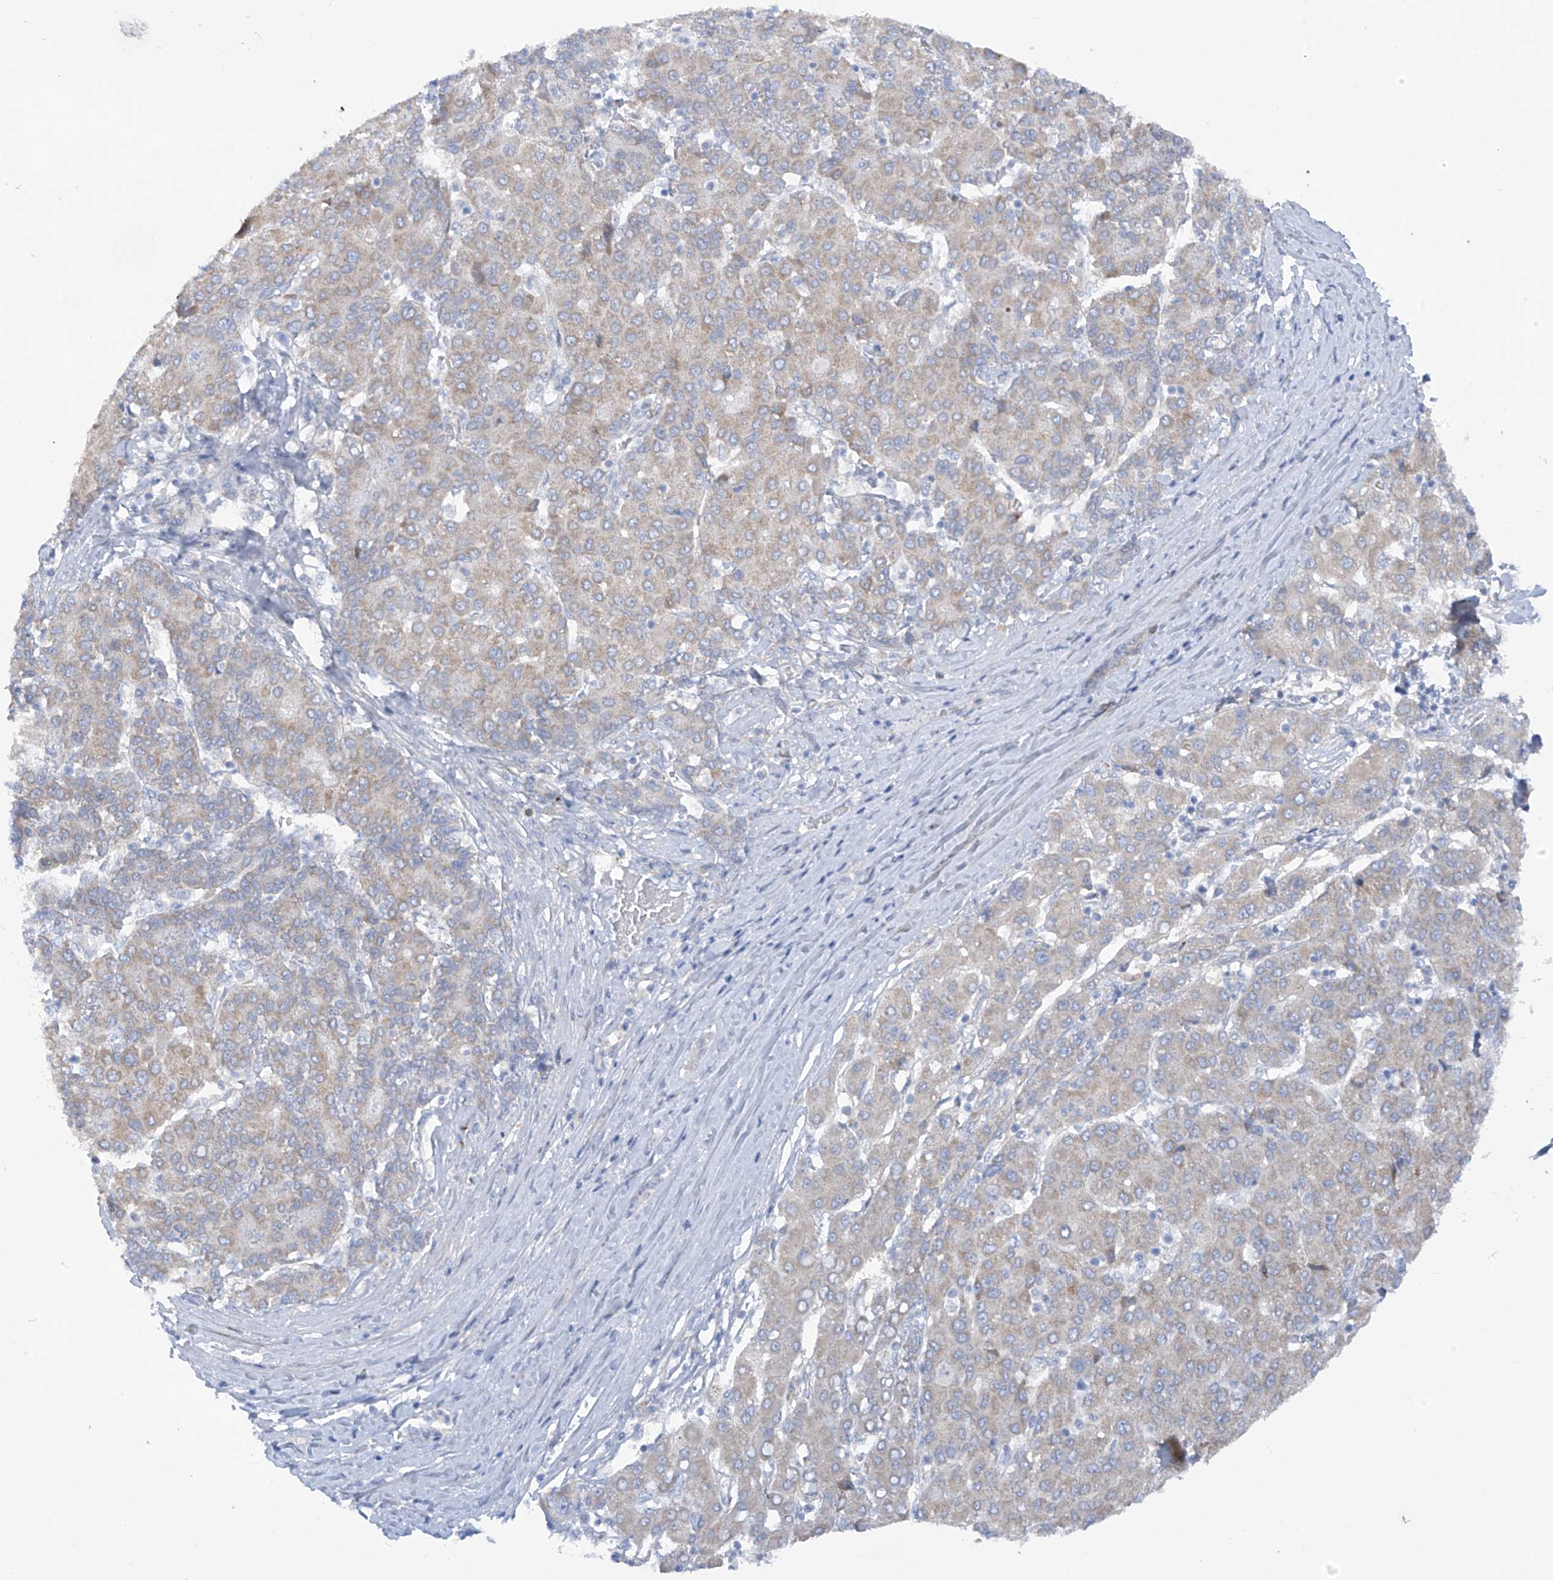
{"staining": {"intensity": "weak", "quantity": "25%-75%", "location": "cytoplasmic/membranous"}, "tissue": "liver cancer", "cell_type": "Tumor cells", "image_type": "cancer", "snomed": [{"axis": "morphology", "description": "Carcinoma, Hepatocellular, NOS"}, {"axis": "topography", "description": "Liver"}], "caption": "Liver cancer (hepatocellular carcinoma) stained with immunohistochemistry (IHC) shows weak cytoplasmic/membranous expression in about 25%-75% of tumor cells. Using DAB (3,3'-diaminobenzidine) (brown) and hematoxylin (blue) stains, captured at high magnification using brightfield microscopy.", "gene": "TRMT2B", "patient": {"sex": "male", "age": 65}}